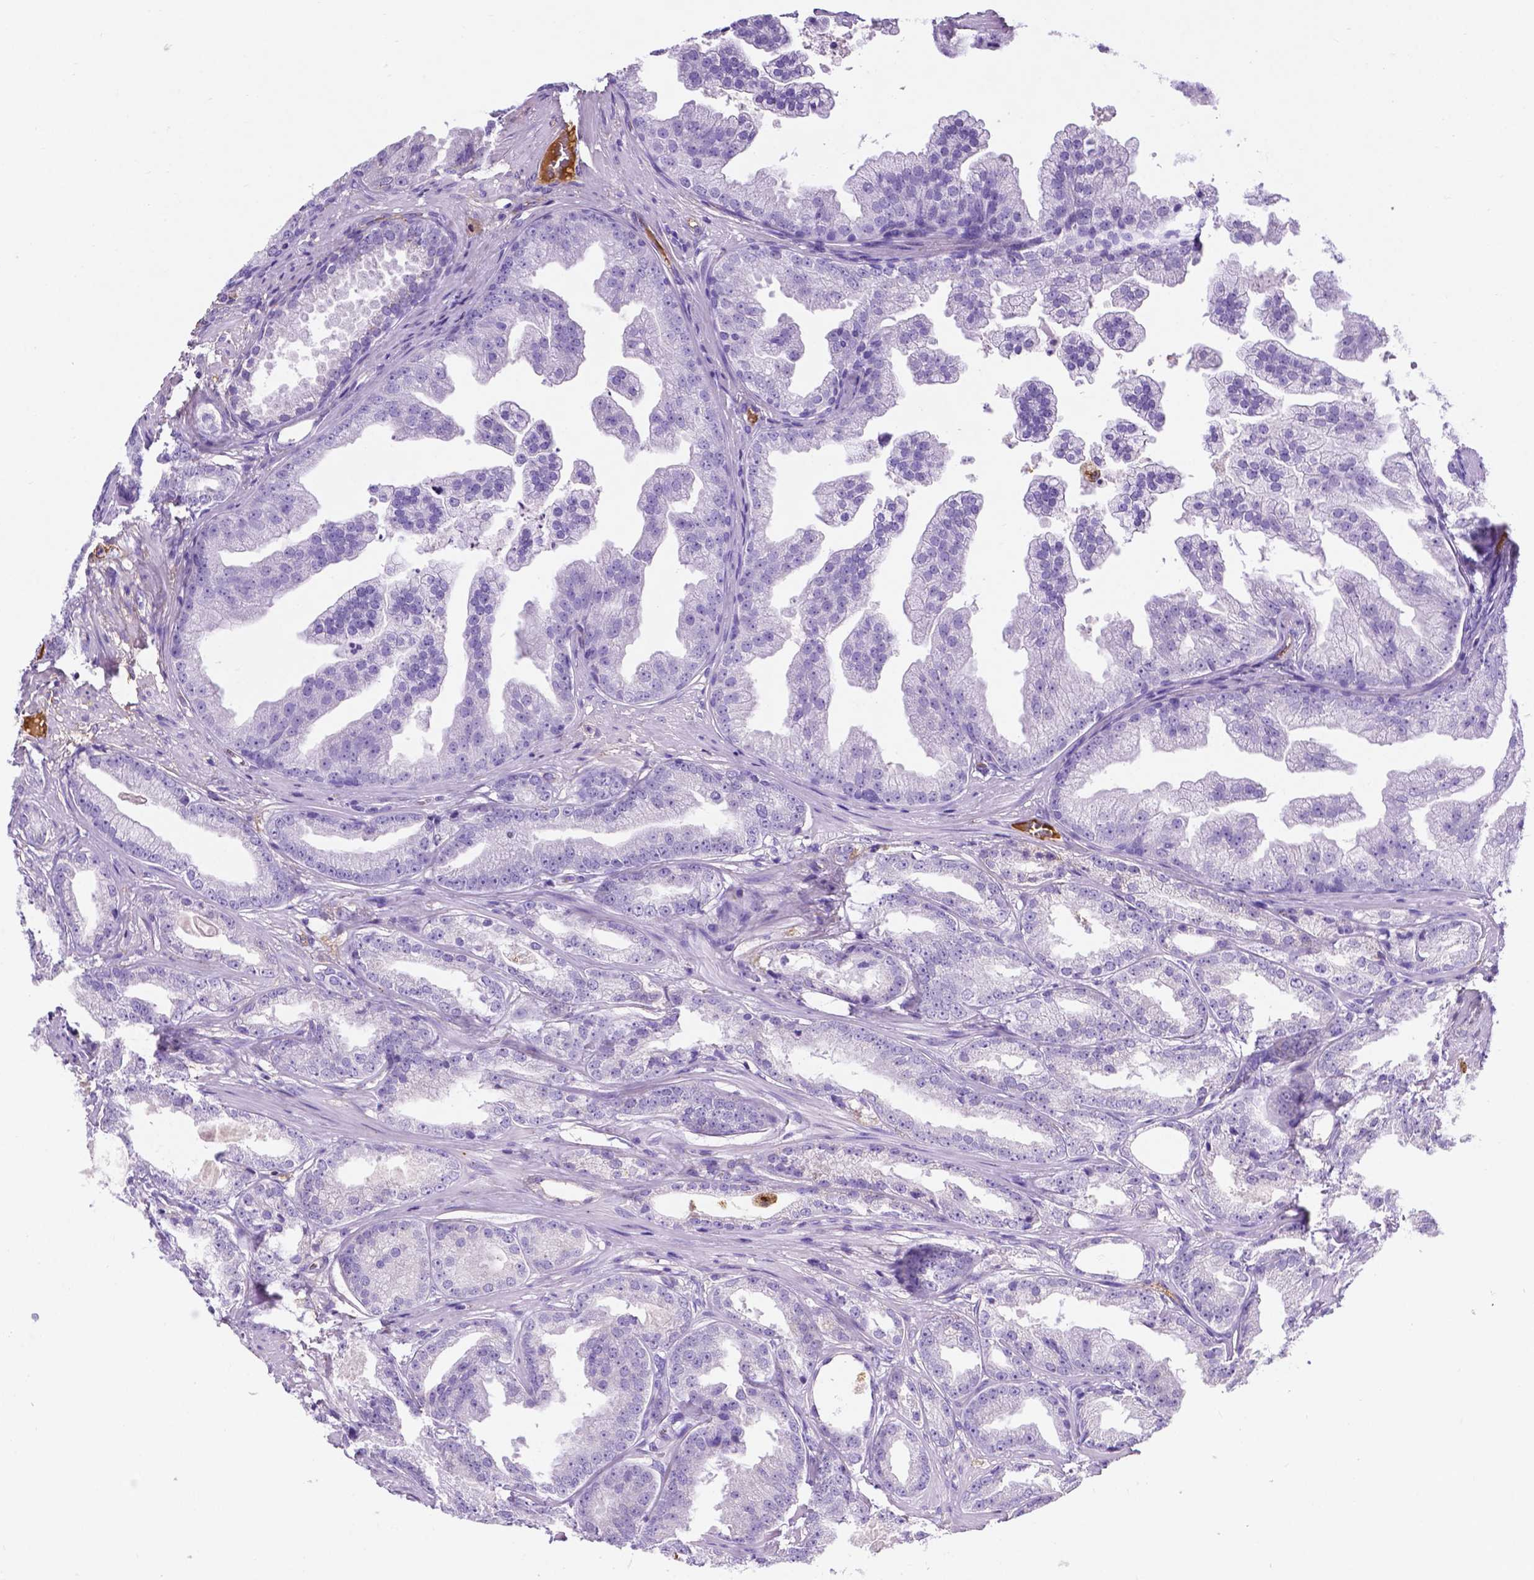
{"staining": {"intensity": "negative", "quantity": "none", "location": "none"}, "tissue": "prostate cancer", "cell_type": "Tumor cells", "image_type": "cancer", "snomed": [{"axis": "morphology", "description": "Adenocarcinoma, Low grade"}, {"axis": "topography", "description": "Prostate"}], "caption": "Immunohistochemical staining of low-grade adenocarcinoma (prostate) displays no significant expression in tumor cells.", "gene": "APOE", "patient": {"sex": "male", "age": 65}}